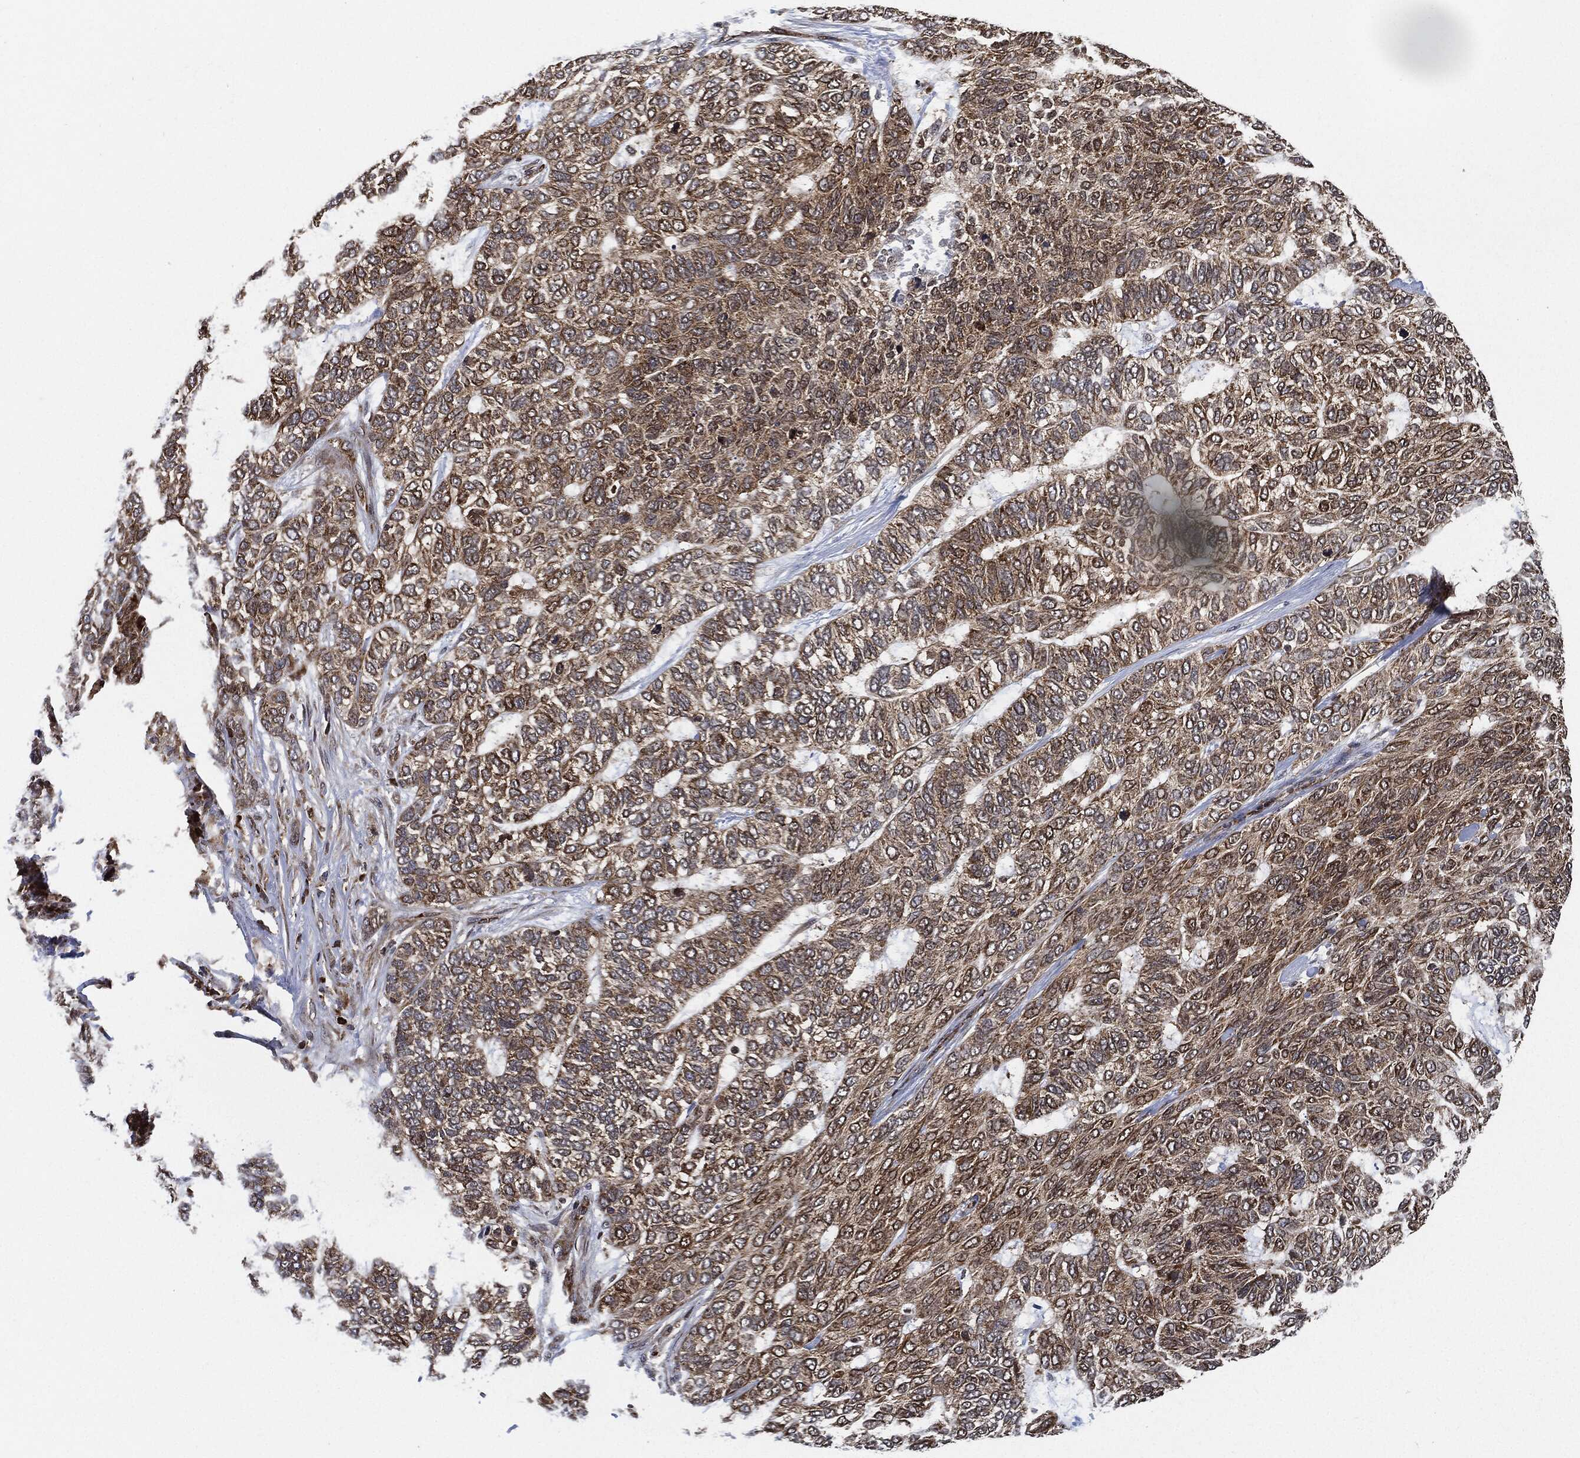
{"staining": {"intensity": "moderate", "quantity": ">75%", "location": "cytoplasmic/membranous"}, "tissue": "skin cancer", "cell_type": "Tumor cells", "image_type": "cancer", "snomed": [{"axis": "morphology", "description": "Basal cell carcinoma"}, {"axis": "topography", "description": "Skin"}], "caption": "Moderate cytoplasmic/membranous positivity is appreciated in about >75% of tumor cells in basal cell carcinoma (skin).", "gene": "RNASEL", "patient": {"sex": "female", "age": 65}}